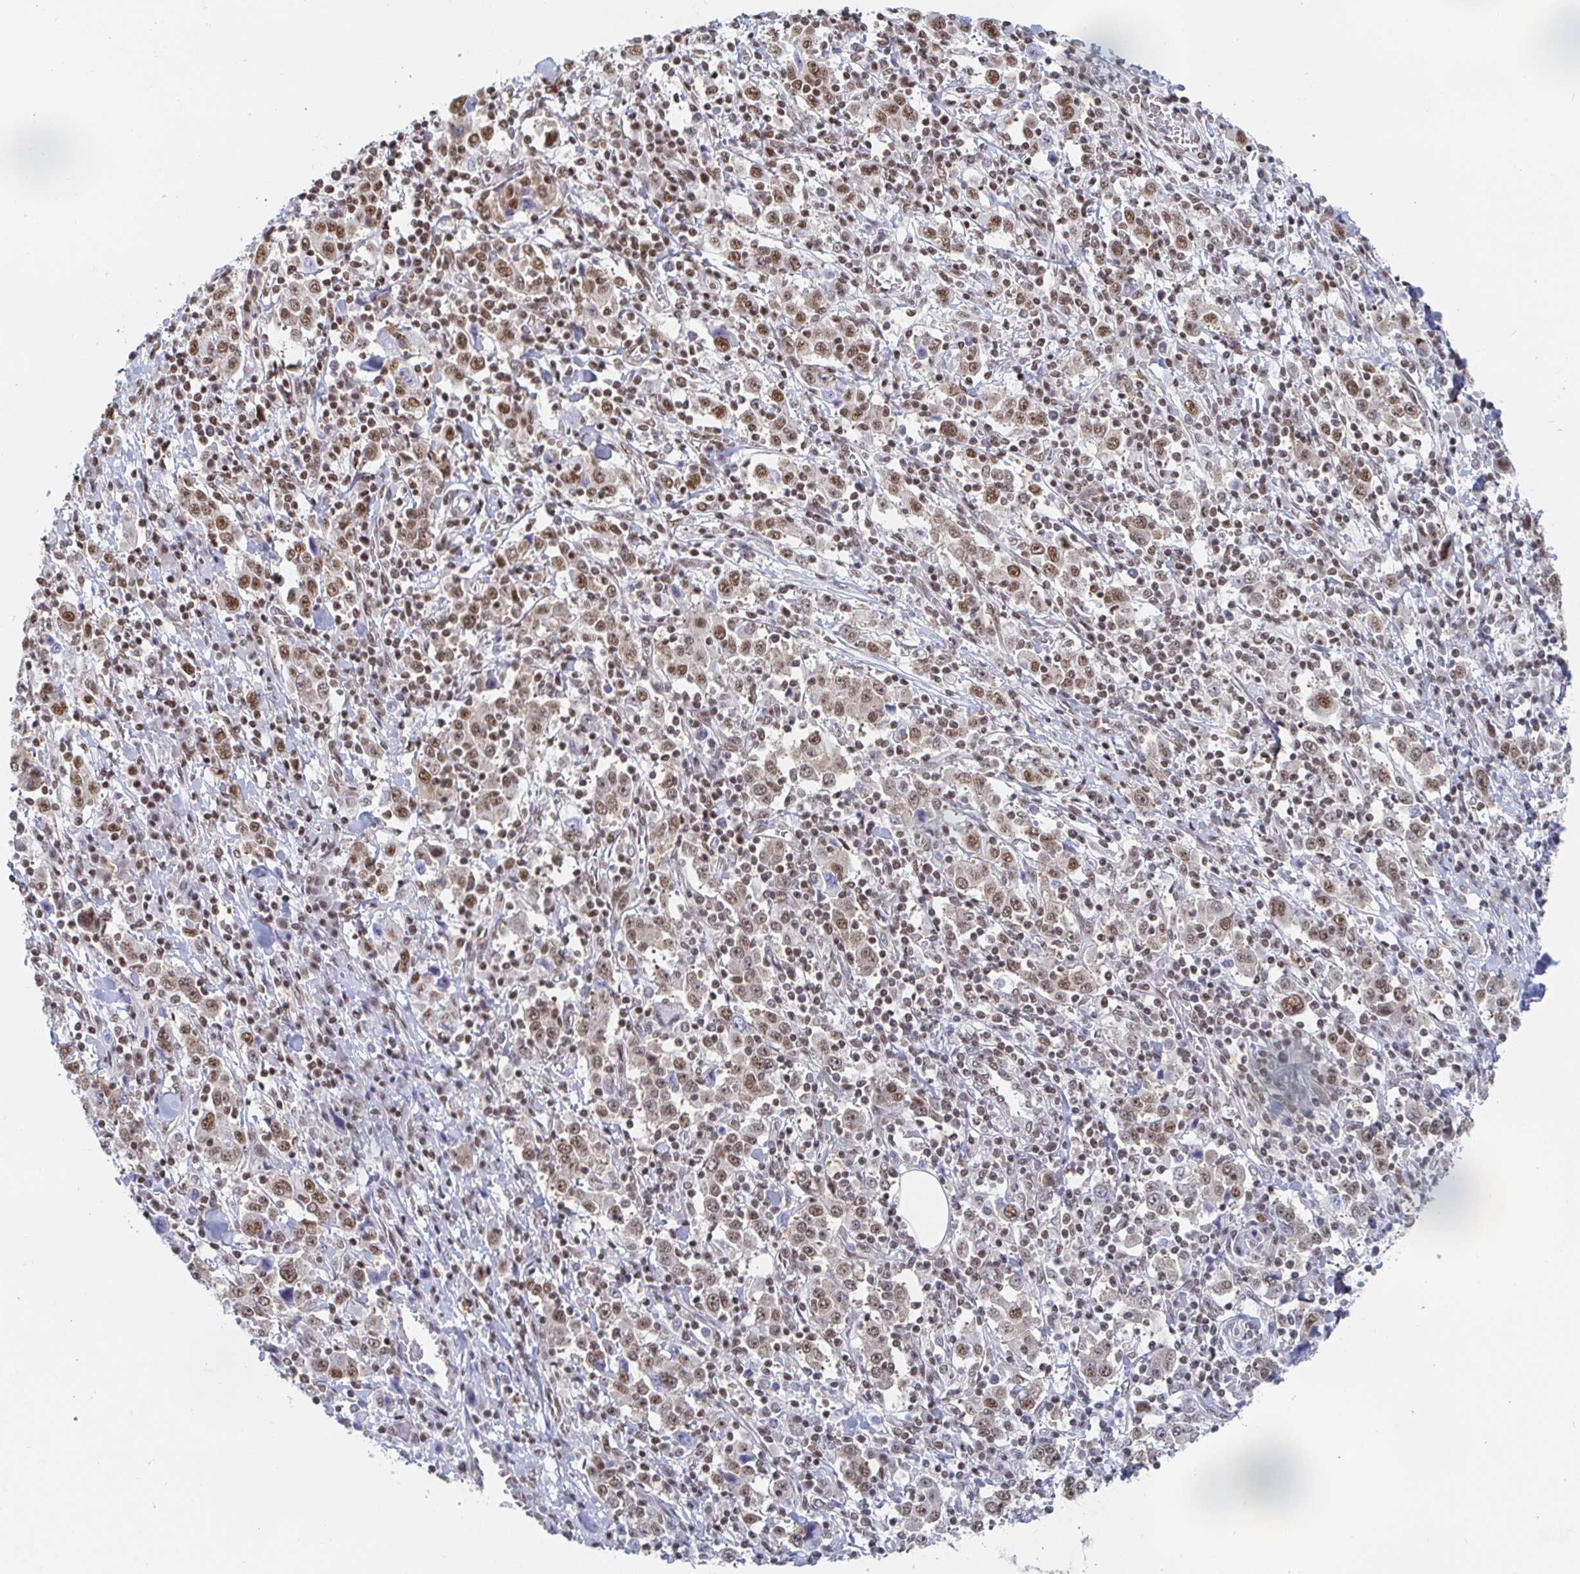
{"staining": {"intensity": "moderate", "quantity": ">75%", "location": "nuclear"}, "tissue": "stomach cancer", "cell_type": "Tumor cells", "image_type": "cancer", "snomed": [{"axis": "morphology", "description": "Normal tissue, NOS"}, {"axis": "morphology", "description": "Adenocarcinoma, NOS"}, {"axis": "topography", "description": "Stomach, upper"}, {"axis": "topography", "description": "Stomach"}], "caption": "This micrograph demonstrates immunohistochemistry (IHC) staining of human adenocarcinoma (stomach), with medium moderate nuclear staining in about >75% of tumor cells.", "gene": "EWSR1", "patient": {"sex": "male", "age": 59}}